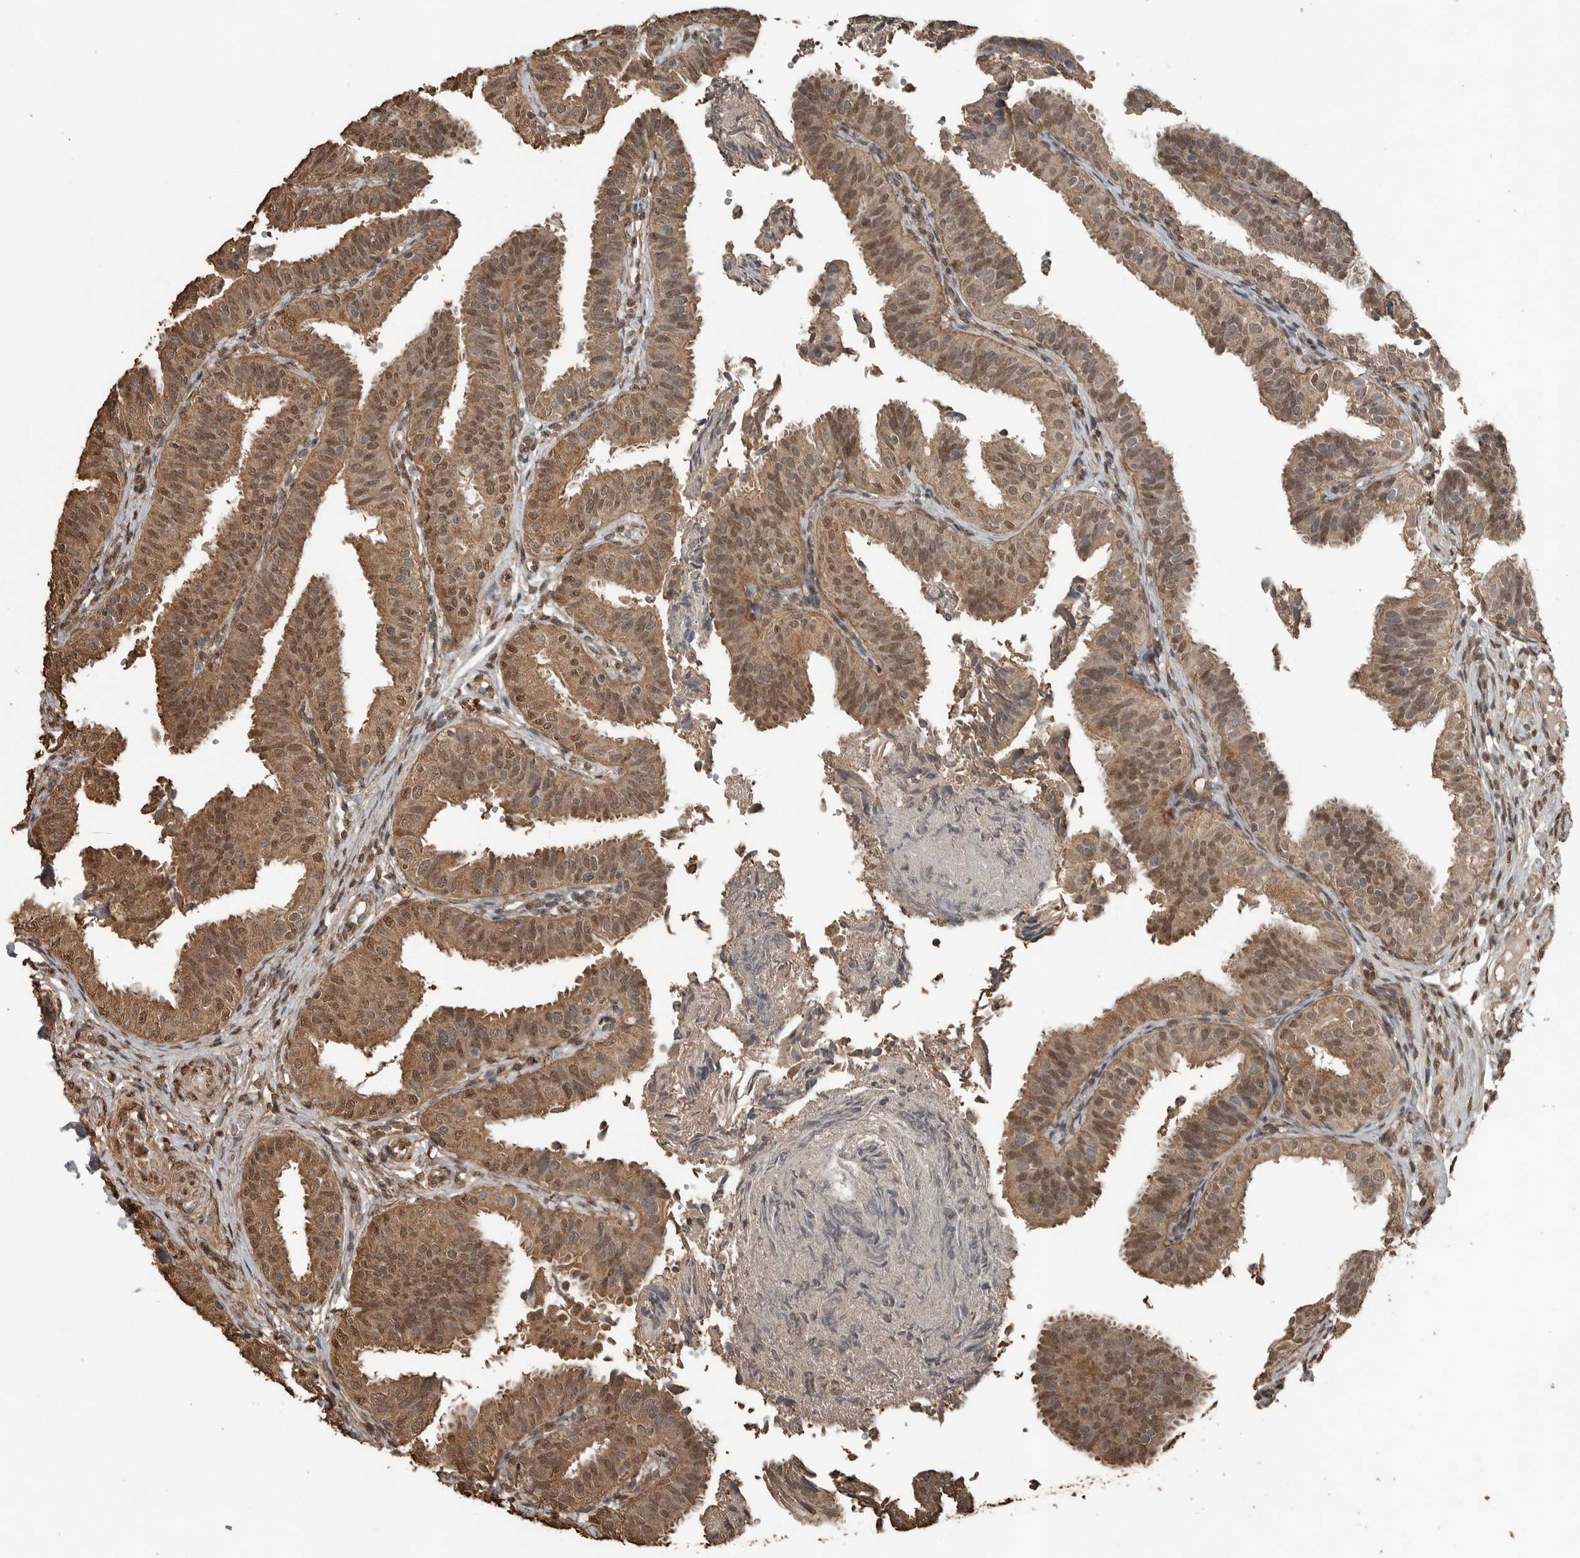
{"staining": {"intensity": "moderate", "quantity": ">75%", "location": "cytoplasmic/membranous,nuclear"}, "tissue": "fallopian tube", "cell_type": "Glandular cells", "image_type": "normal", "snomed": [{"axis": "morphology", "description": "Normal tissue, NOS"}, {"axis": "topography", "description": "Fallopian tube"}], "caption": "Moderate cytoplasmic/membranous,nuclear positivity is appreciated in about >75% of glandular cells in benign fallopian tube. (Brightfield microscopy of DAB IHC at high magnification).", "gene": "BLZF1", "patient": {"sex": "female", "age": 35}}